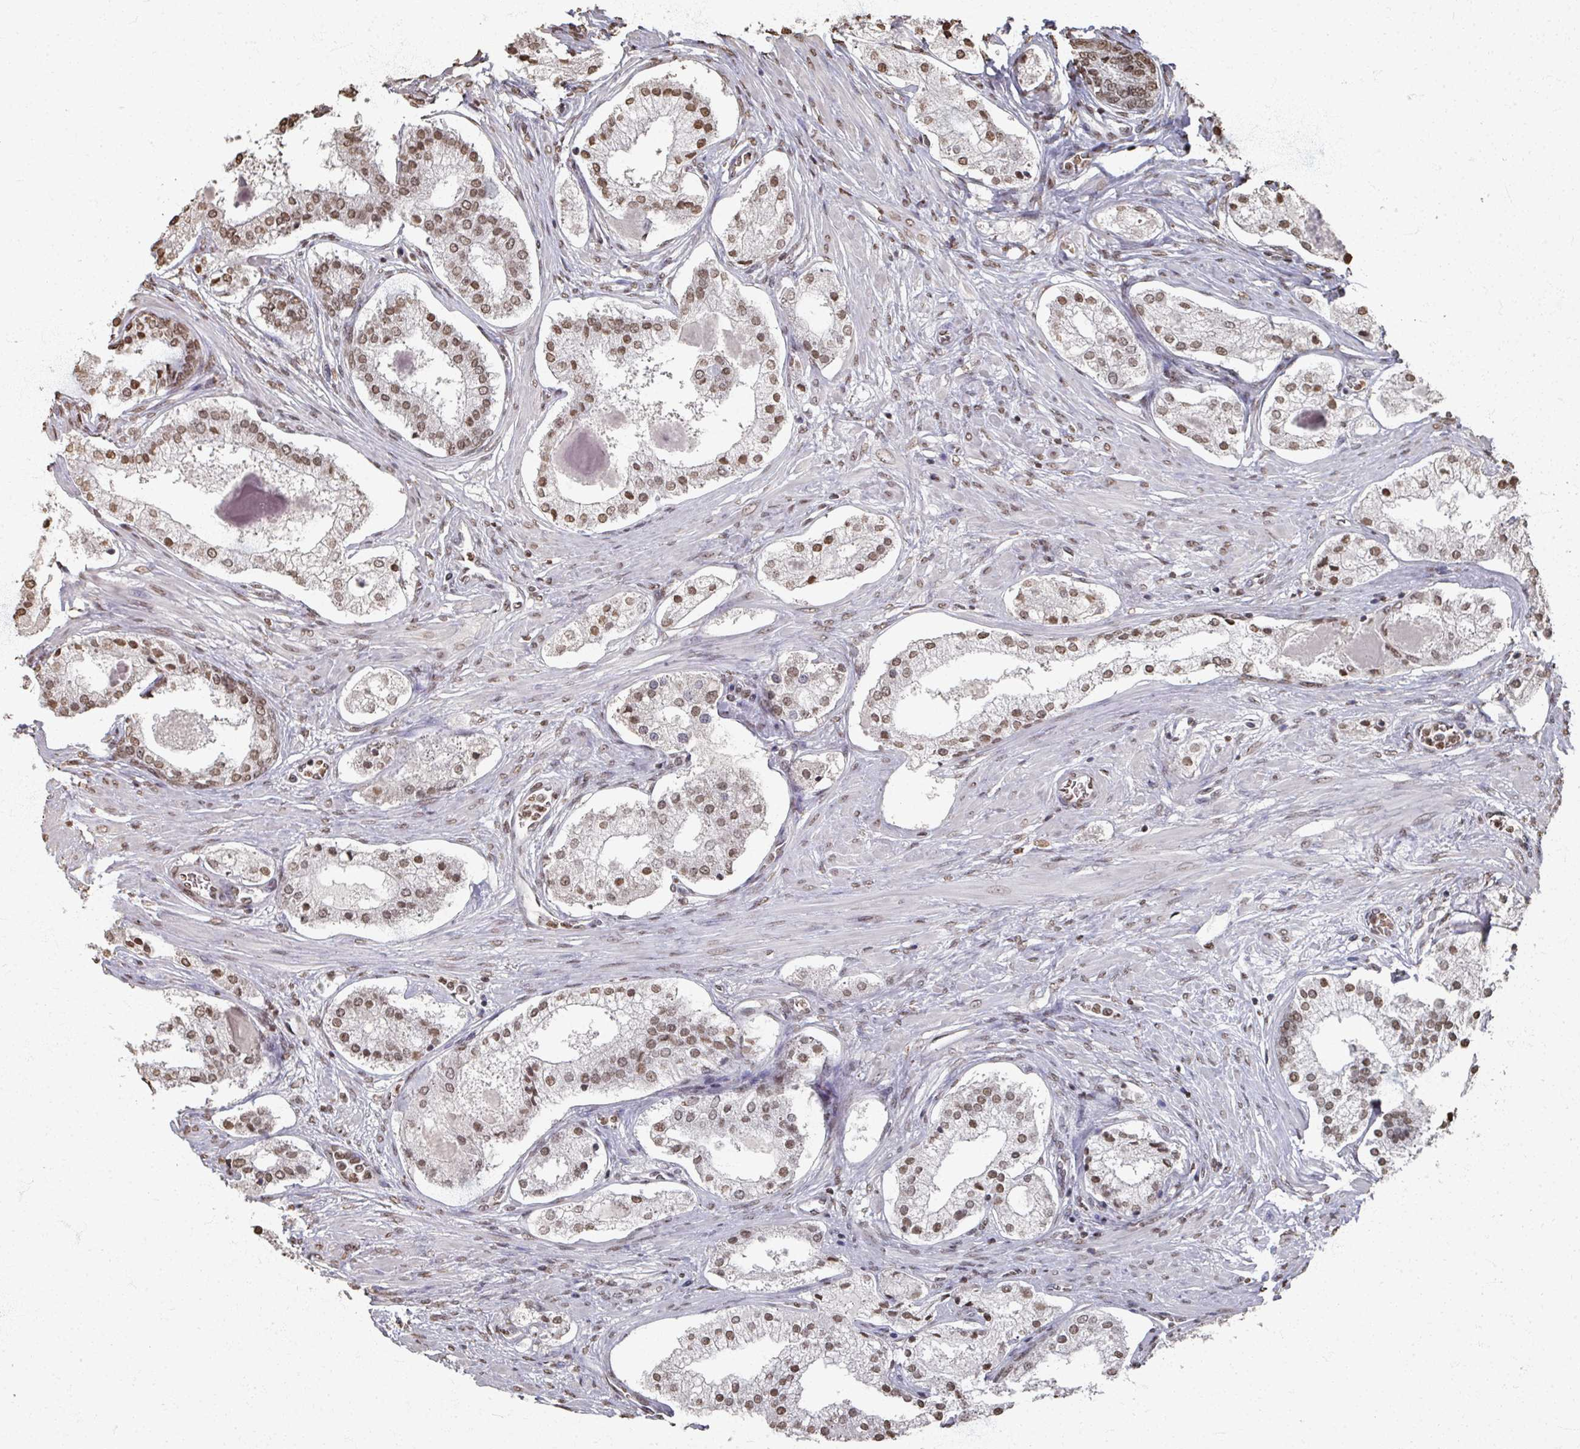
{"staining": {"intensity": "moderate", "quantity": ">75%", "location": "nuclear"}, "tissue": "prostate cancer", "cell_type": "Tumor cells", "image_type": "cancer", "snomed": [{"axis": "morphology", "description": "Adenocarcinoma, Low grade"}, {"axis": "topography", "description": "Prostate"}], "caption": "Immunohistochemical staining of prostate cancer demonstrates medium levels of moderate nuclear staining in approximately >75% of tumor cells.", "gene": "DCUN1D5", "patient": {"sex": "male", "age": 59}}